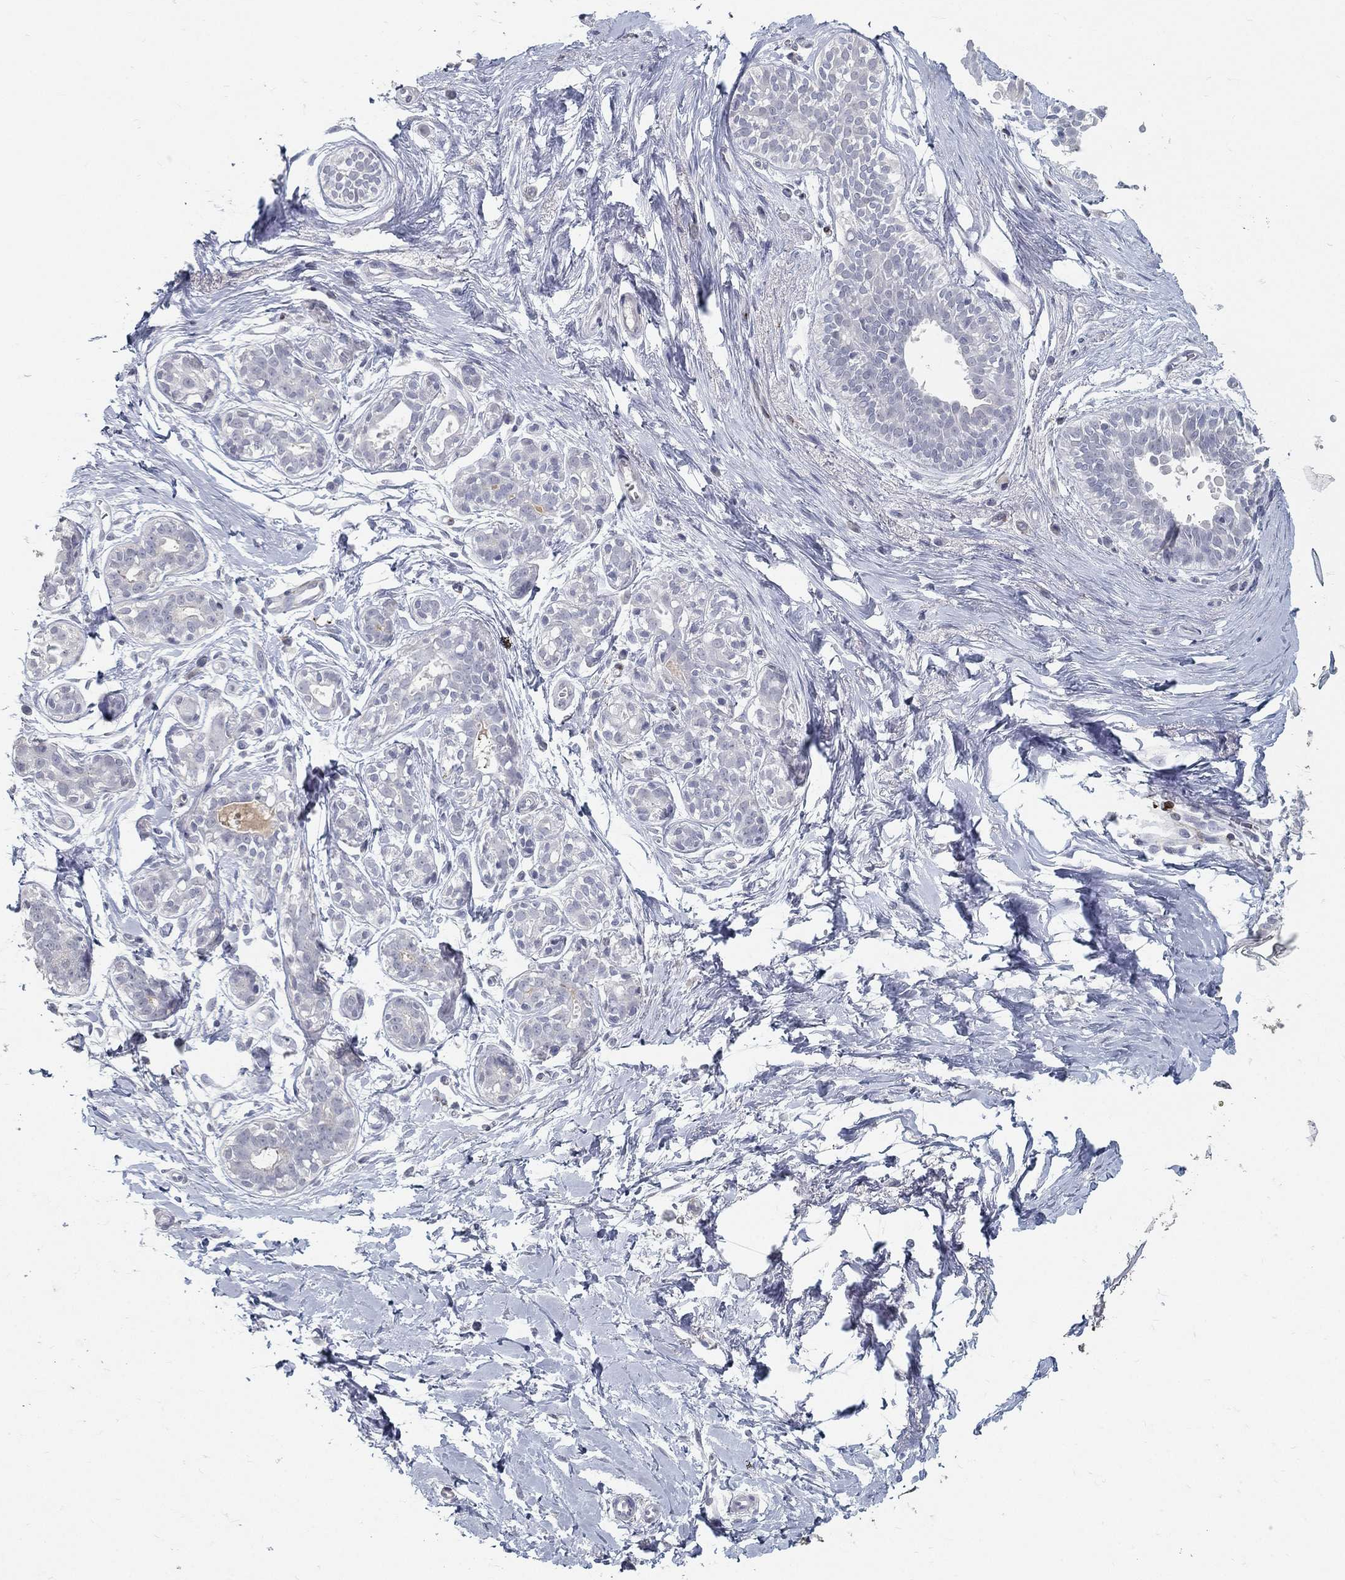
{"staining": {"intensity": "negative", "quantity": "none", "location": "none"}, "tissue": "breast", "cell_type": "Glandular cells", "image_type": "normal", "snomed": [{"axis": "morphology", "description": "Normal tissue, NOS"}, {"axis": "topography", "description": "Breast"}], "caption": "Immunohistochemical staining of unremarkable human breast shows no significant expression in glandular cells.", "gene": "ACE2", "patient": {"sex": "female", "age": 49}}